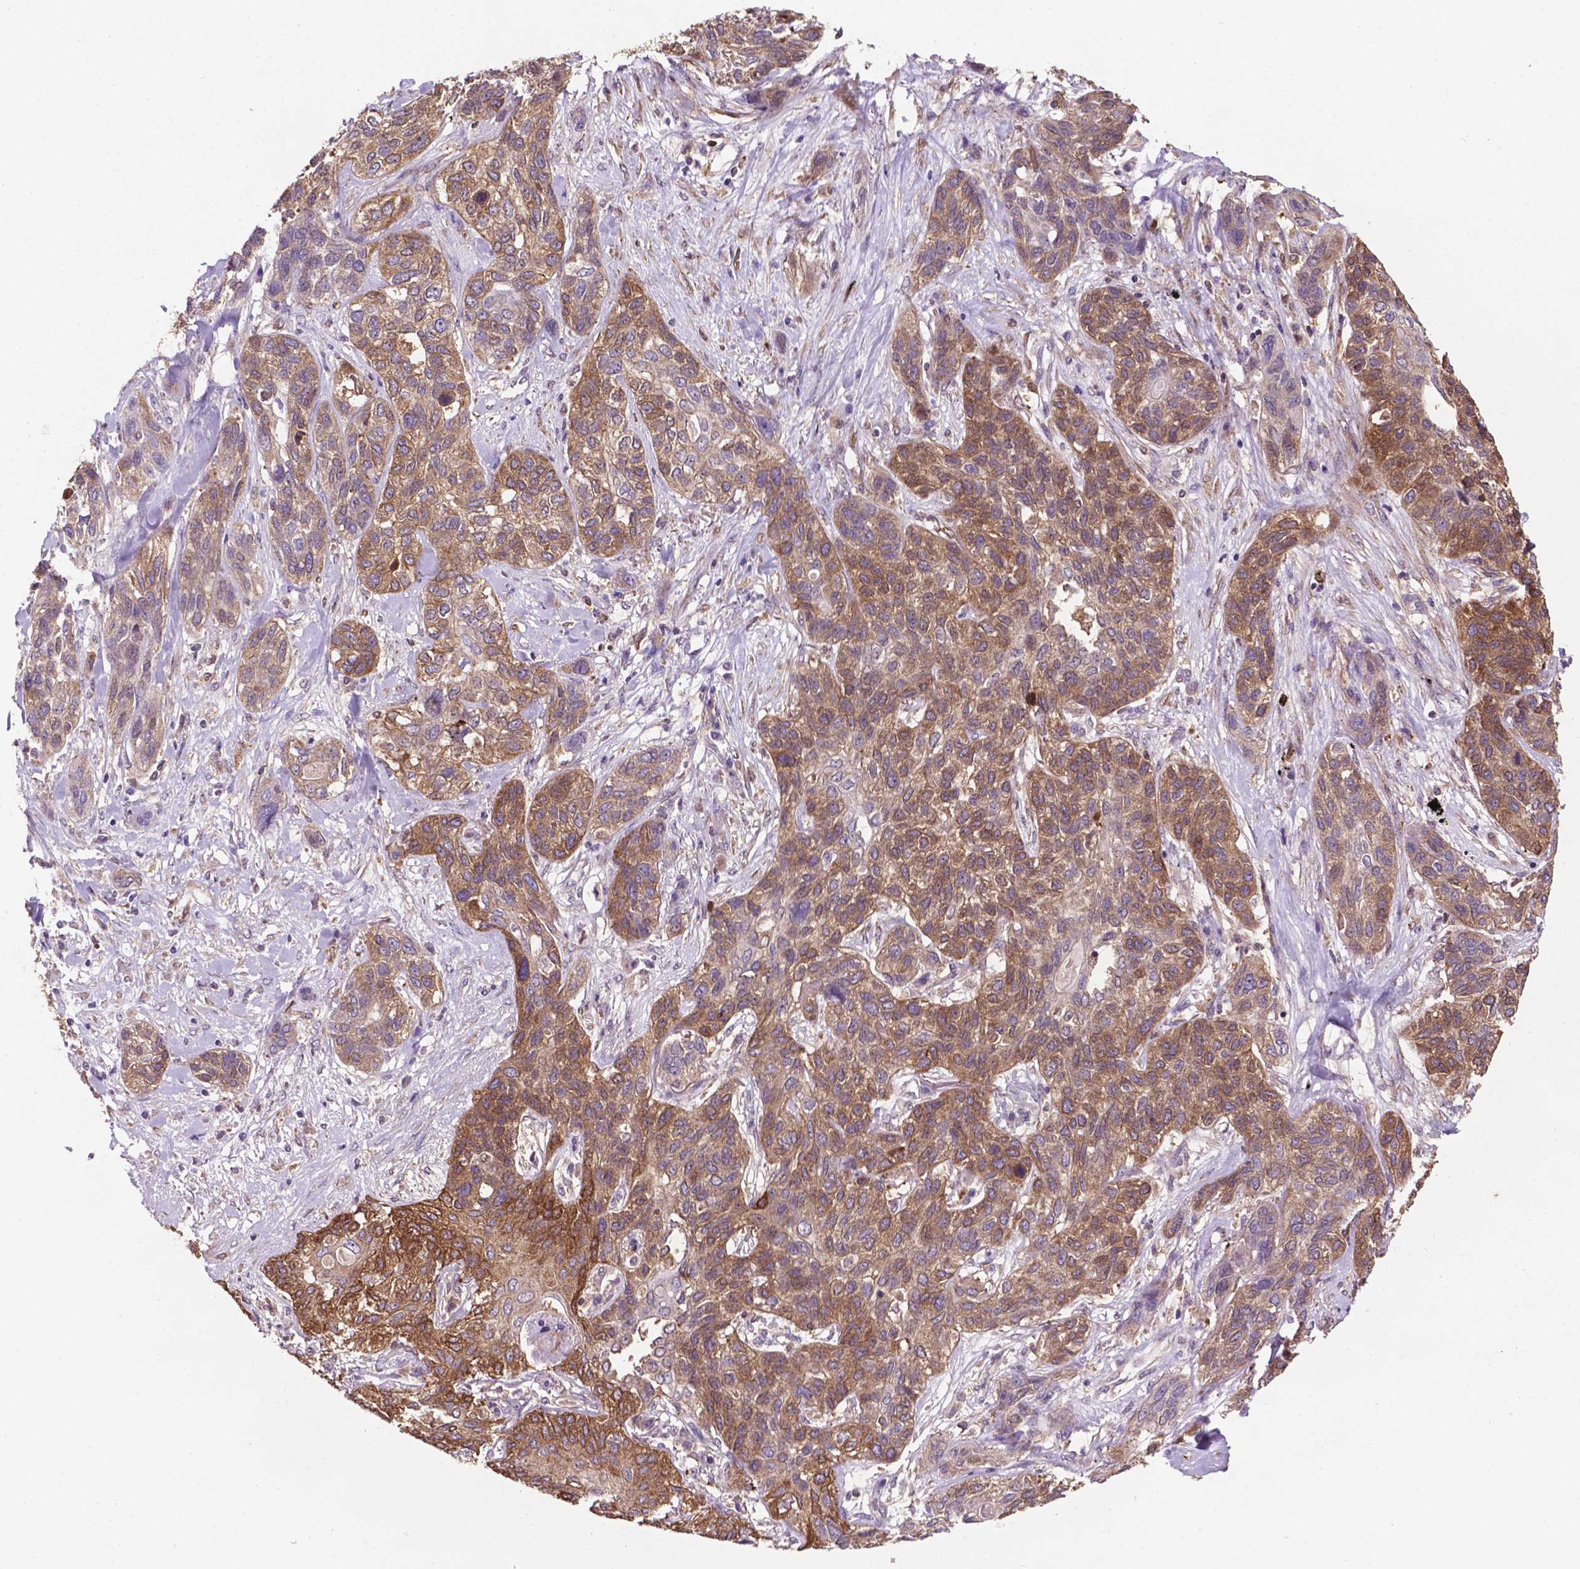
{"staining": {"intensity": "moderate", "quantity": ">75%", "location": "cytoplasmic/membranous"}, "tissue": "lung cancer", "cell_type": "Tumor cells", "image_type": "cancer", "snomed": [{"axis": "morphology", "description": "Squamous cell carcinoma, NOS"}, {"axis": "topography", "description": "Lung"}], "caption": "A photomicrograph of lung cancer (squamous cell carcinoma) stained for a protein displays moderate cytoplasmic/membranous brown staining in tumor cells.", "gene": "SMAD3", "patient": {"sex": "female", "age": 70}}